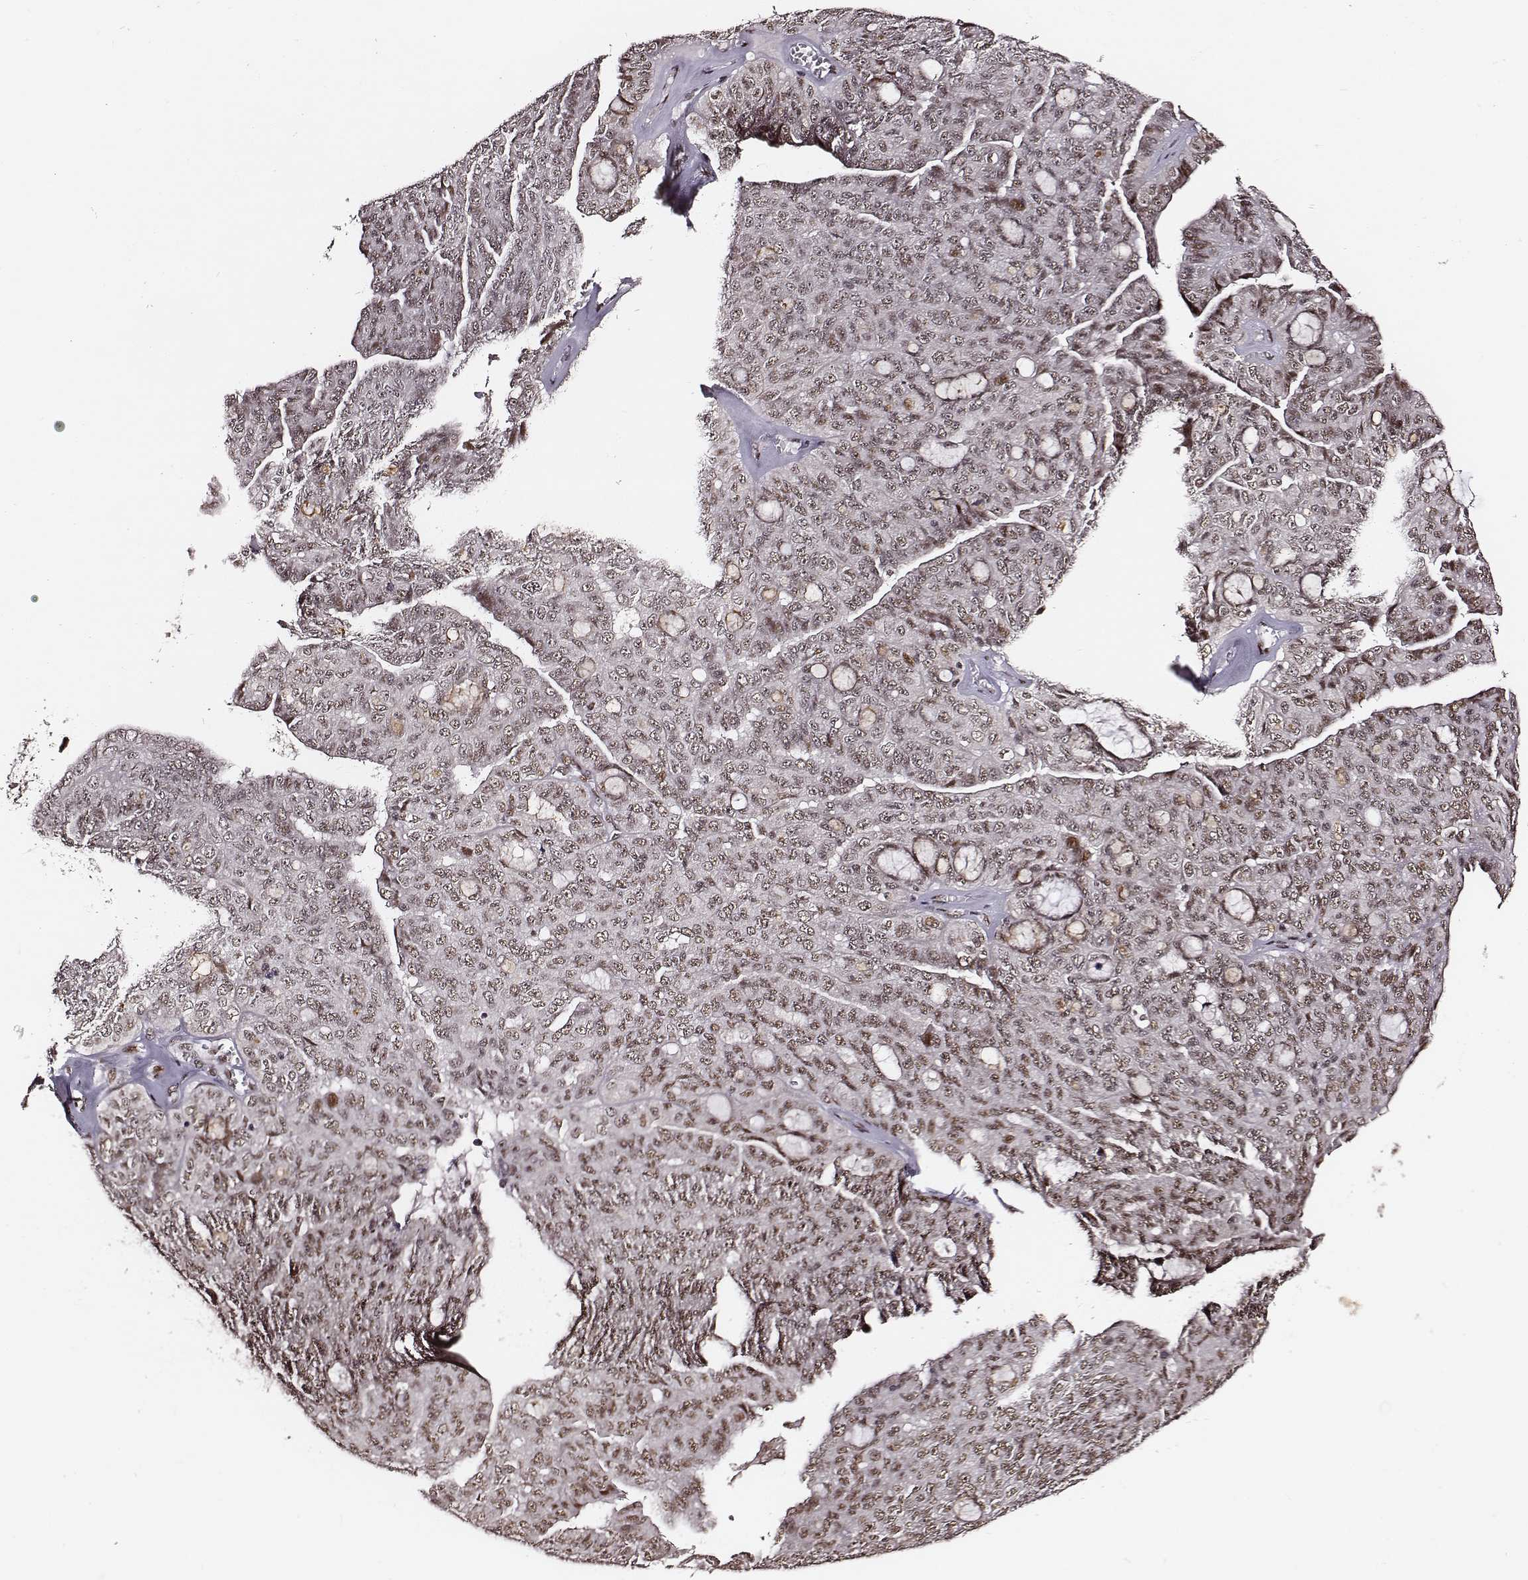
{"staining": {"intensity": "moderate", "quantity": ">75%", "location": "nuclear"}, "tissue": "ovarian cancer", "cell_type": "Tumor cells", "image_type": "cancer", "snomed": [{"axis": "morphology", "description": "Cystadenocarcinoma, serous, NOS"}, {"axis": "topography", "description": "Ovary"}], "caption": "Ovarian cancer (serous cystadenocarcinoma) stained for a protein (brown) shows moderate nuclear positive expression in approximately >75% of tumor cells.", "gene": "PPARA", "patient": {"sex": "female", "age": 71}}